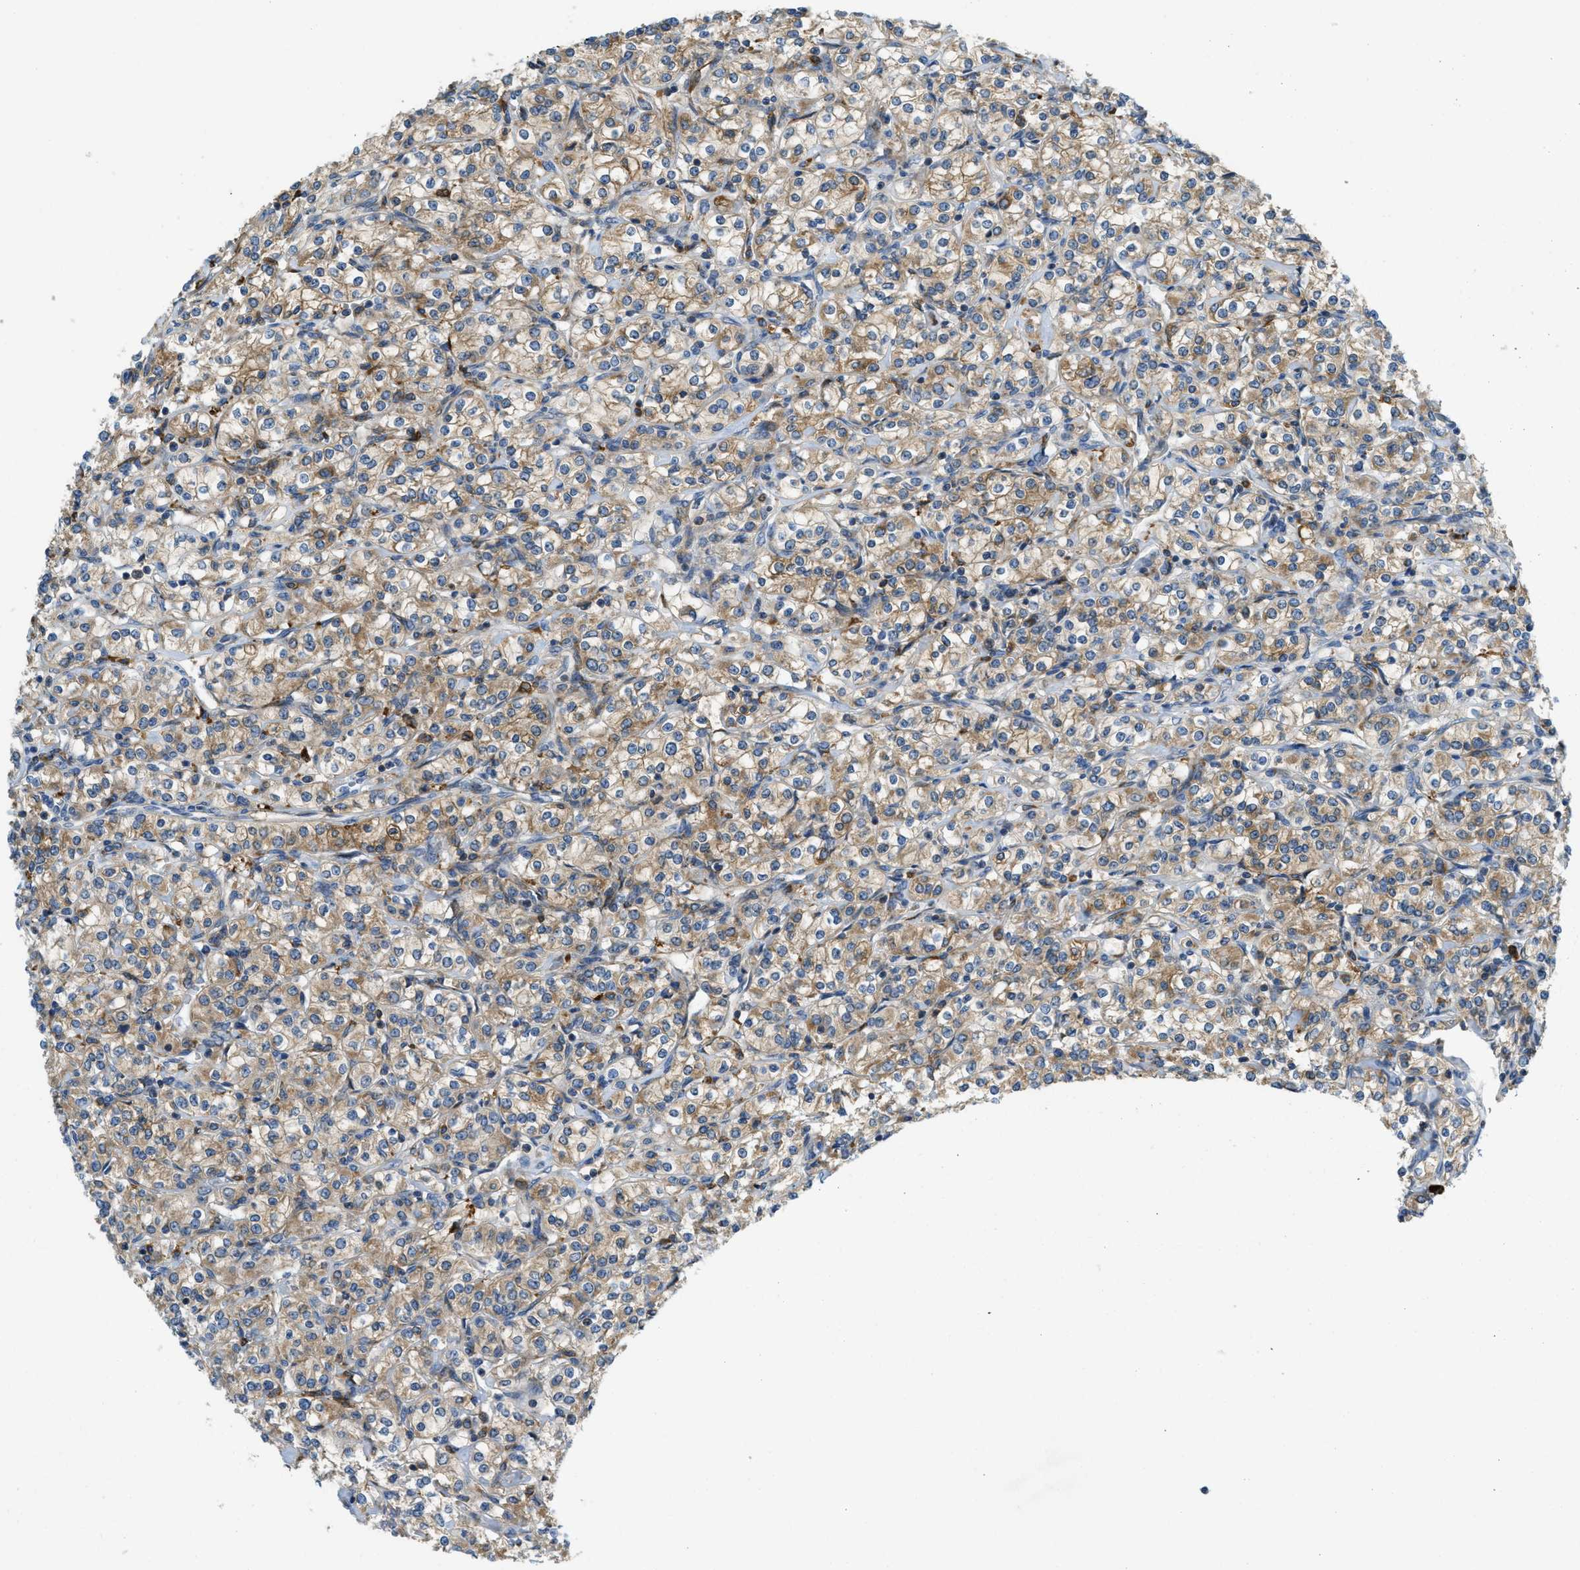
{"staining": {"intensity": "moderate", "quantity": ">75%", "location": "cytoplasmic/membranous"}, "tissue": "renal cancer", "cell_type": "Tumor cells", "image_type": "cancer", "snomed": [{"axis": "morphology", "description": "Adenocarcinoma, NOS"}, {"axis": "topography", "description": "Kidney"}], "caption": "A photomicrograph of human renal adenocarcinoma stained for a protein exhibits moderate cytoplasmic/membranous brown staining in tumor cells.", "gene": "RFFL", "patient": {"sex": "male", "age": 77}}